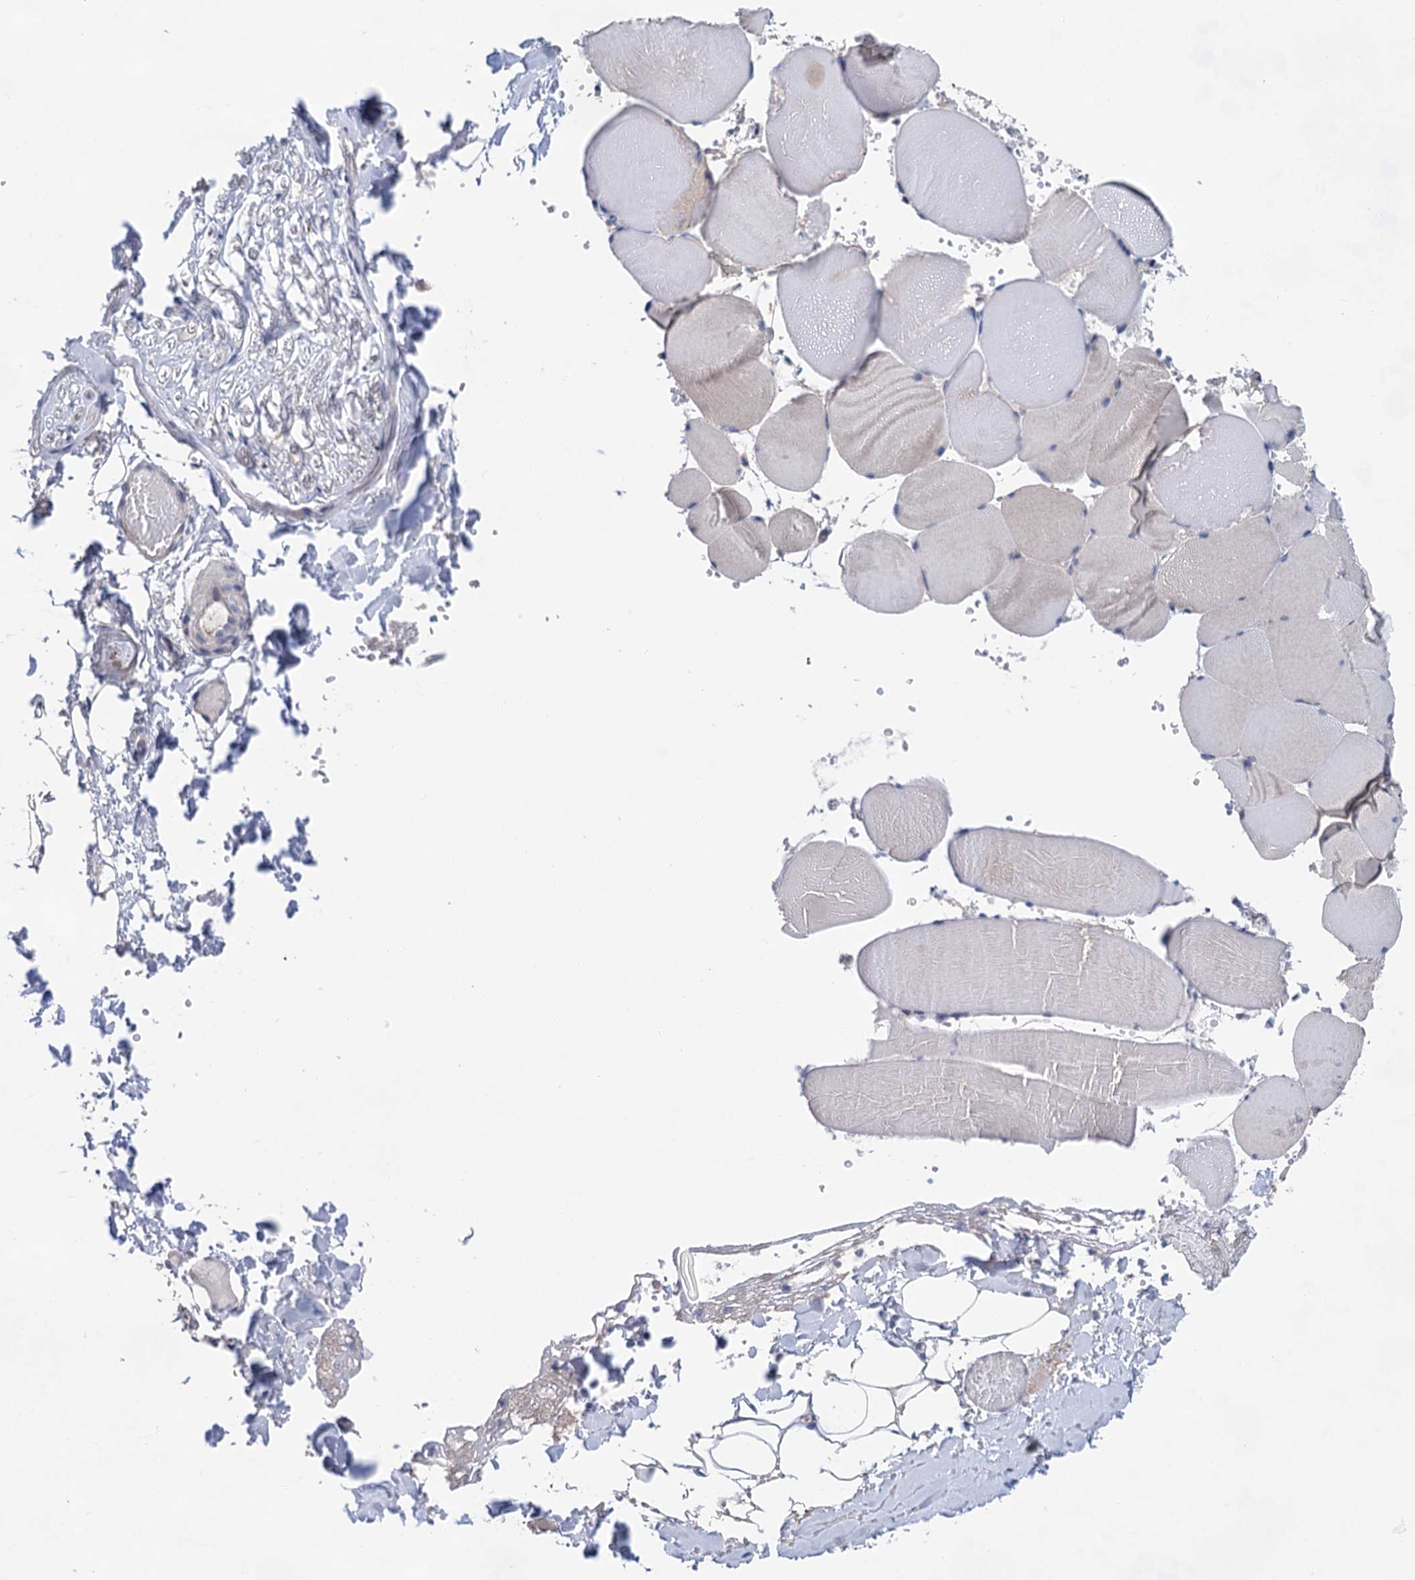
{"staining": {"intensity": "negative", "quantity": "none", "location": "none"}, "tissue": "adipose tissue", "cell_type": "Adipocytes", "image_type": "normal", "snomed": [{"axis": "morphology", "description": "Normal tissue, NOS"}, {"axis": "topography", "description": "Skeletal muscle"}, {"axis": "topography", "description": "Peripheral nerve tissue"}], "caption": "Immunohistochemical staining of unremarkable human adipose tissue displays no significant staining in adipocytes.", "gene": "MORN3", "patient": {"sex": "female", "age": 55}}